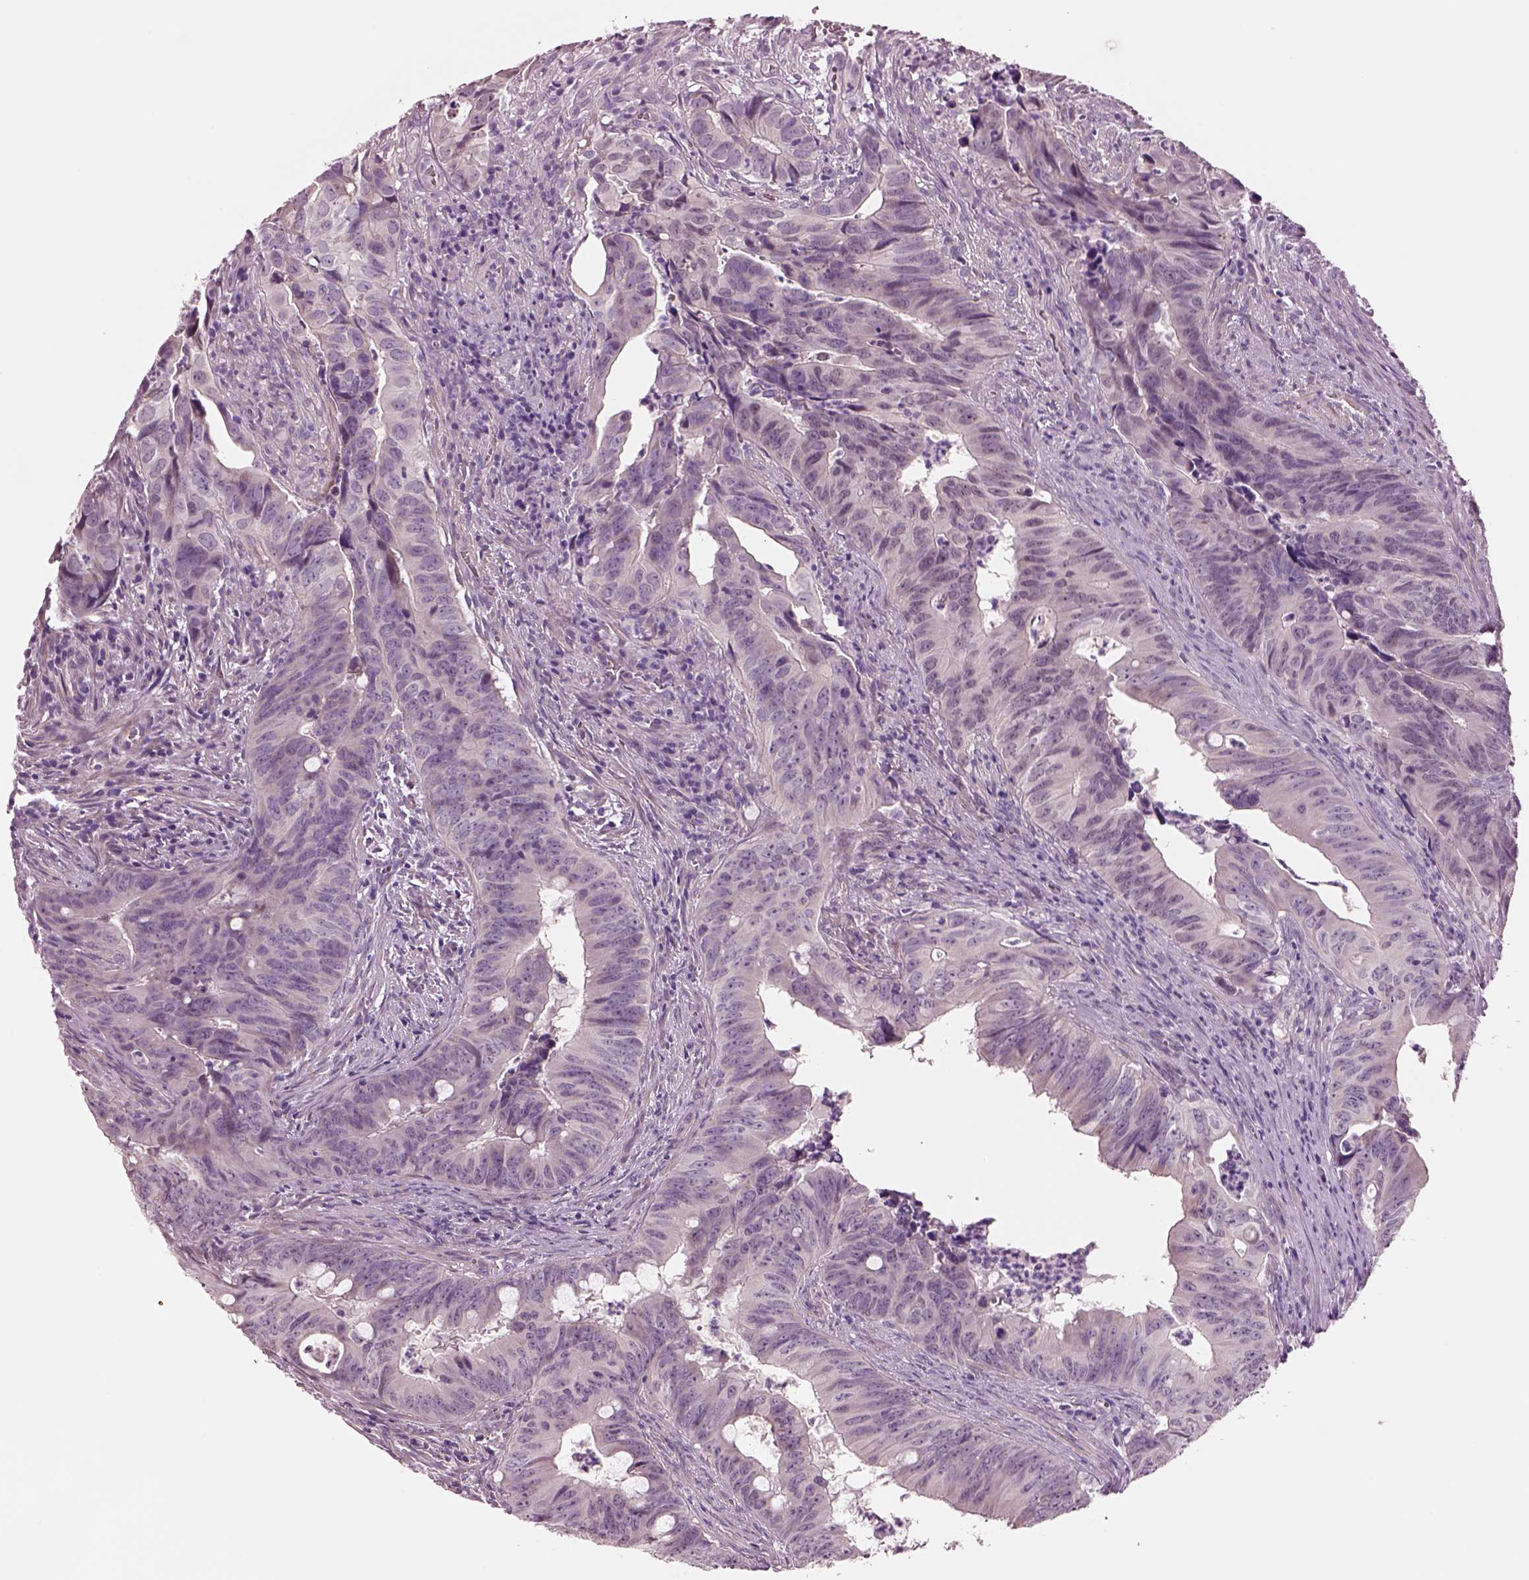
{"staining": {"intensity": "negative", "quantity": "none", "location": "none"}, "tissue": "colorectal cancer", "cell_type": "Tumor cells", "image_type": "cancer", "snomed": [{"axis": "morphology", "description": "Adenocarcinoma, NOS"}, {"axis": "topography", "description": "Colon"}], "caption": "Human adenocarcinoma (colorectal) stained for a protein using immunohistochemistry shows no positivity in tumor cells.", "gene": "SCML2", "patient": {"sex": "female", "age": 82}}